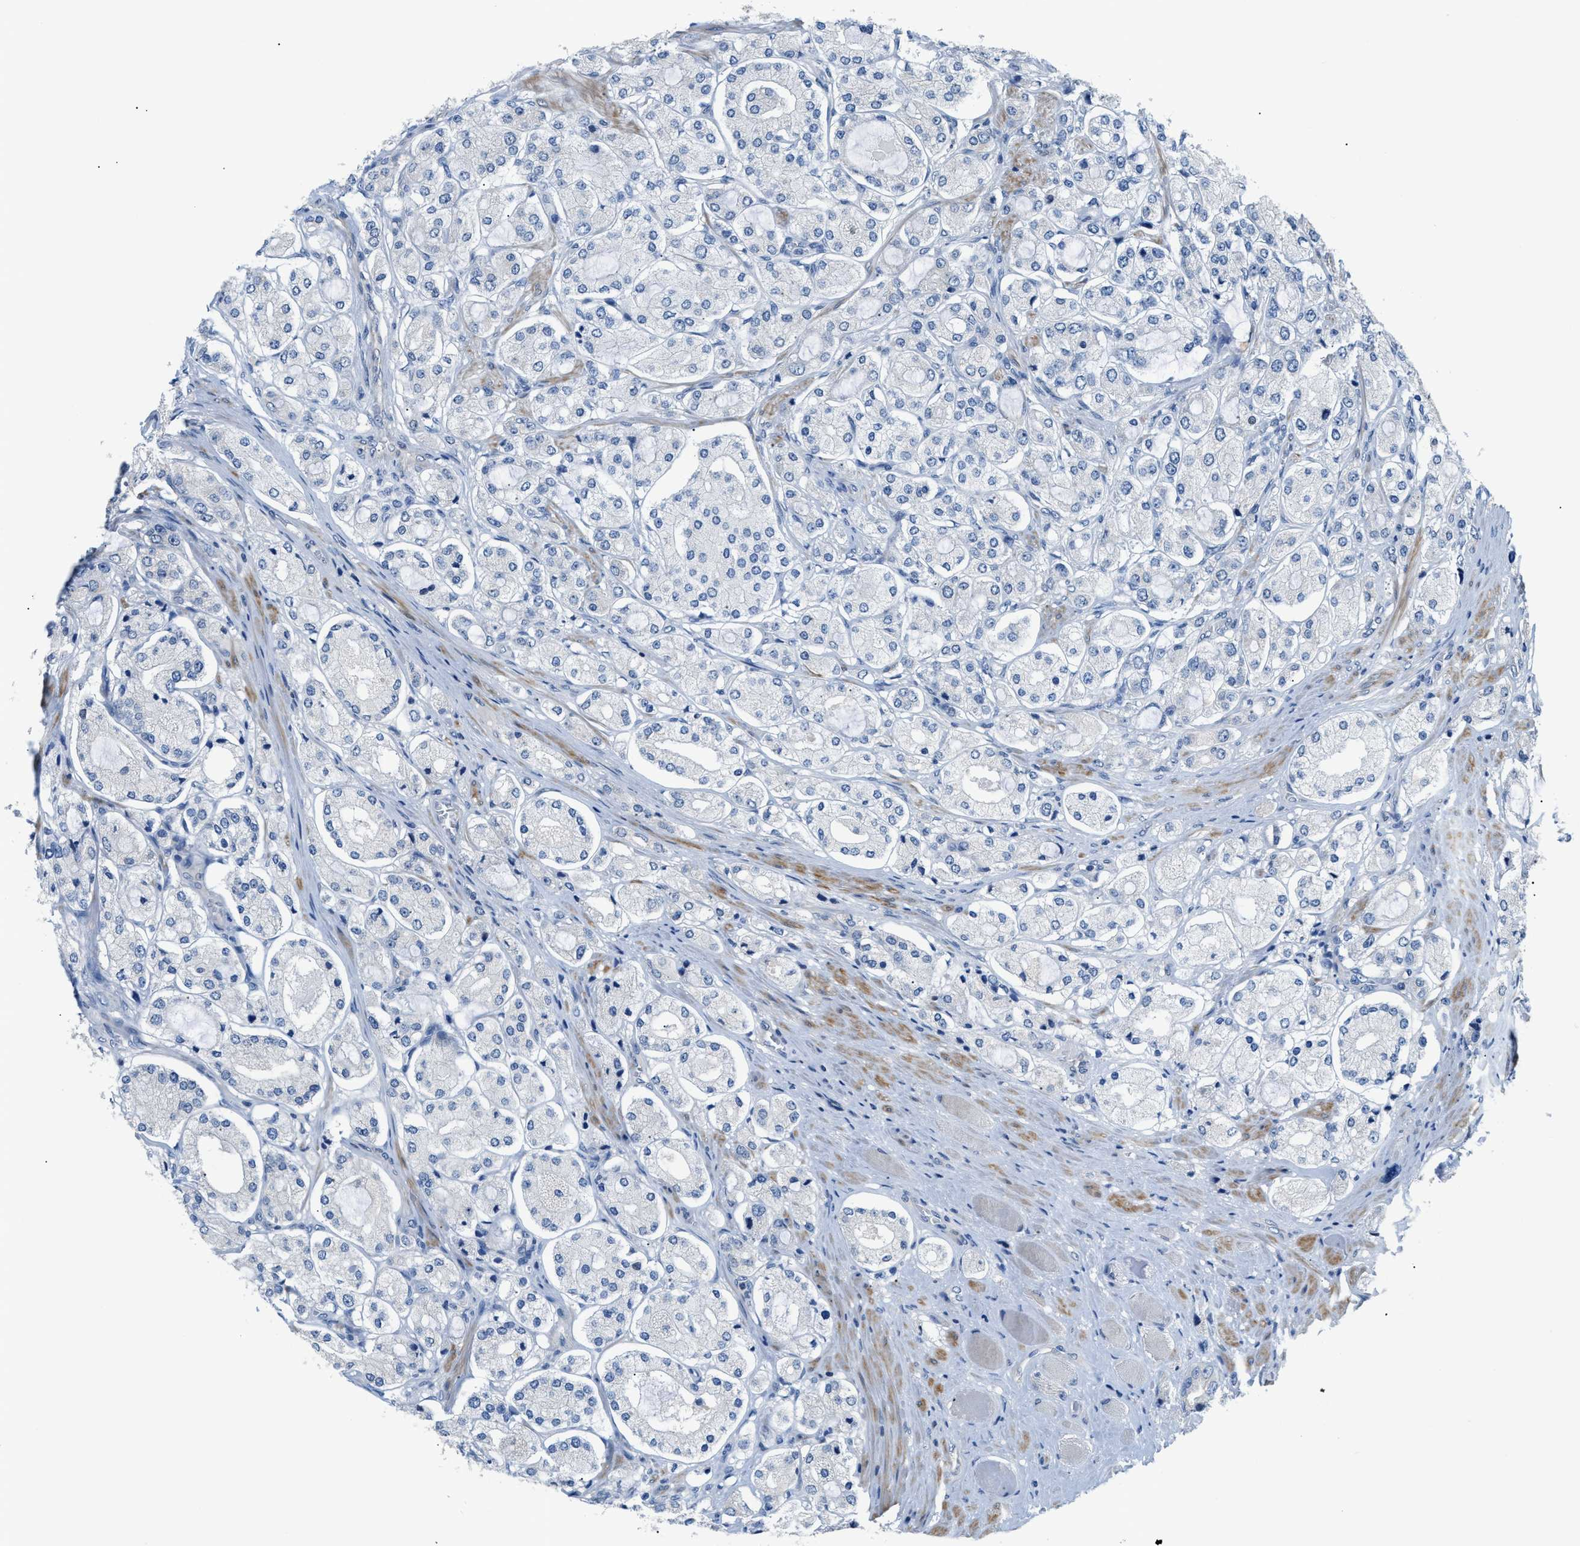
{"staining": {"intensity": "negative", "quantity": "none", "location": "none"}, "tissue": "prostate cancer", "cell_type": "Tumor cells", "image_type": "cancer", "snomed": [{"axis": "morphology", "description": "Adenocarcinoma, High grade"}, {"axis": "topography", "description": "Prostate"}], "caption": "Tumor cells show no significant staining in prostate cancer.", "gene": "FDCSP", "patient": {"sex": "male", "age": 65}}